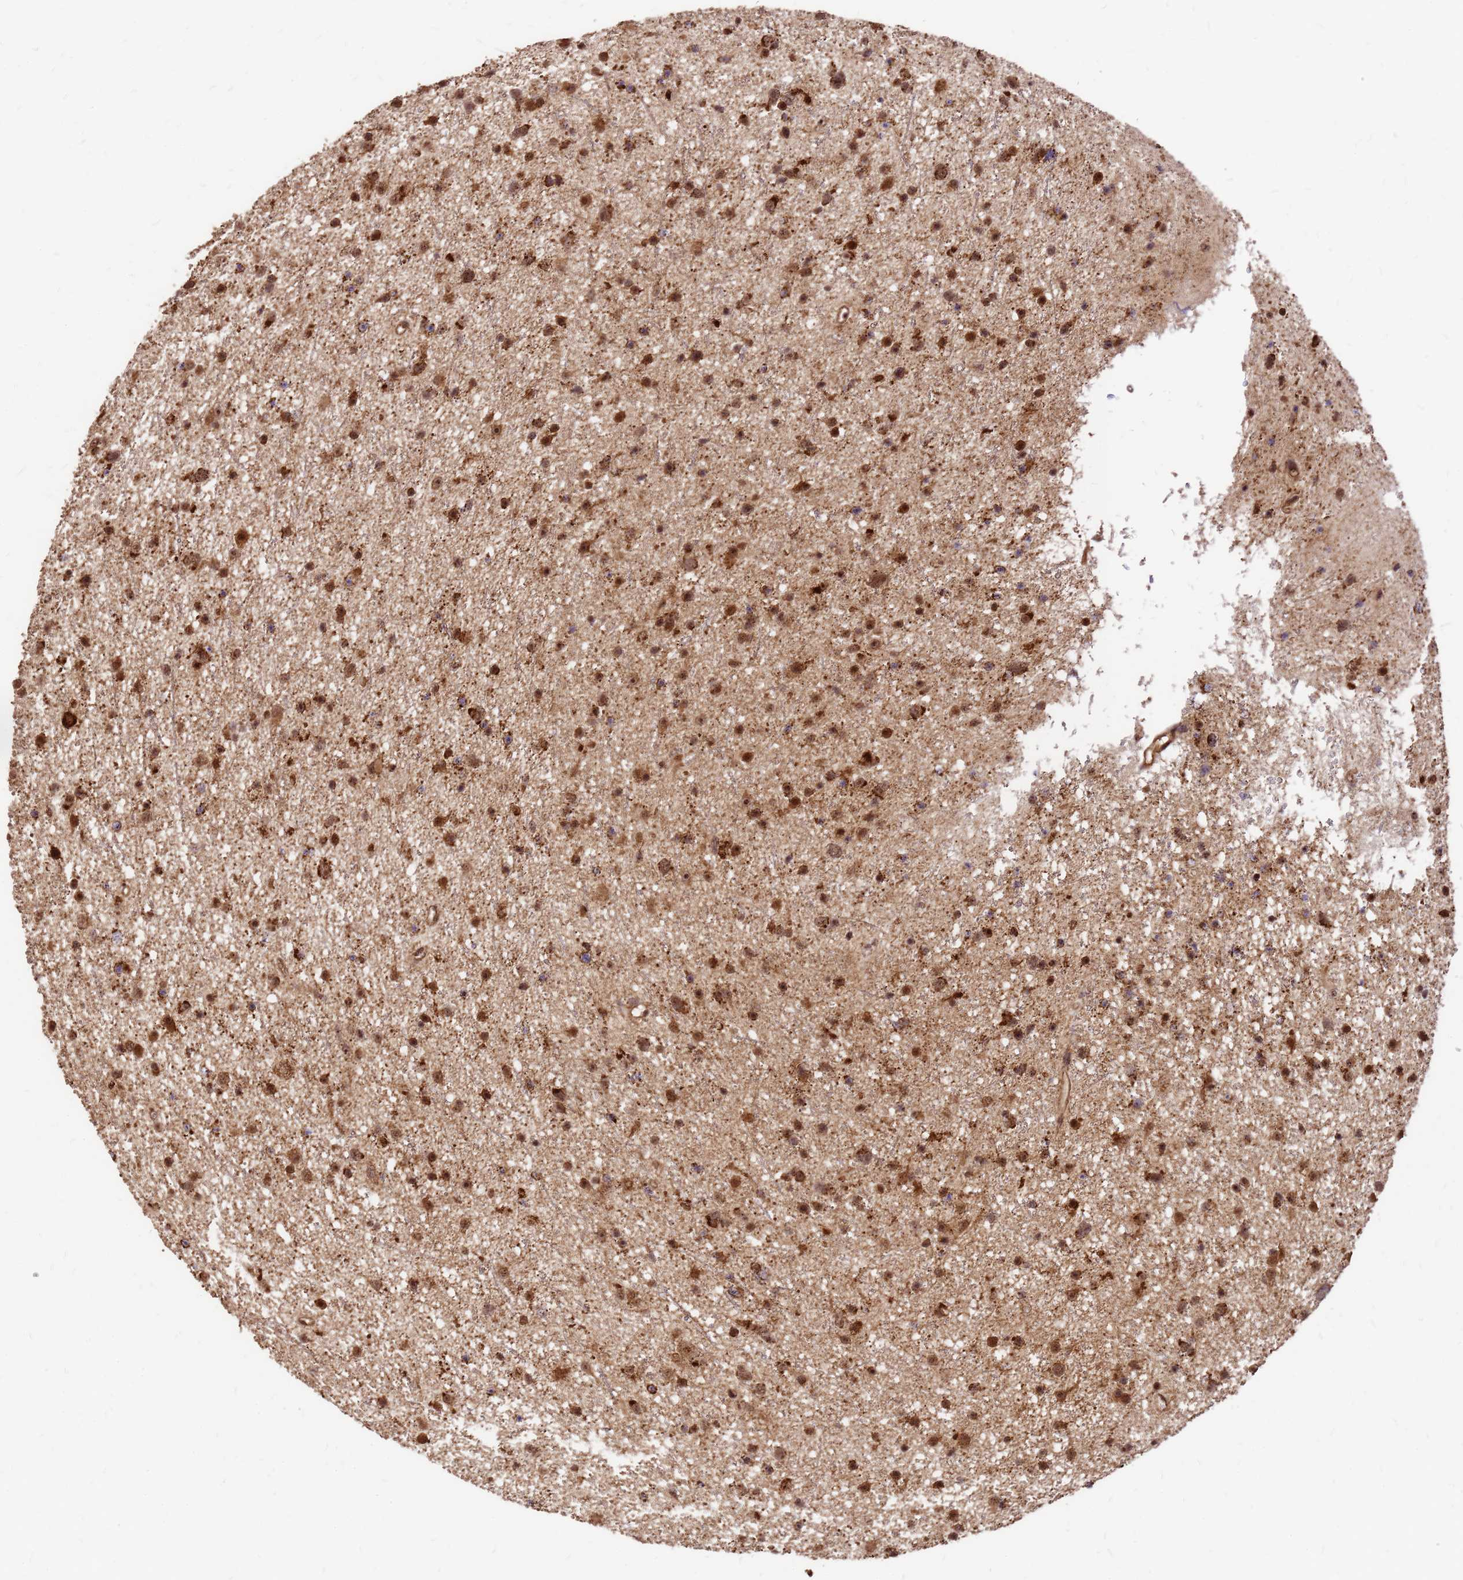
{"staining": {"intensity": "strong", "quantity": ">75%", "location": "cytoplasmic/membranous,nuclear"}, "tissue": "glioma", "cell_type": "Tumor cells", "image_type": "cancer", "snomed": [{"axis": "morphology", "description": "Glioma, malignant, Low grade"}, {"axis": "topography", "description": "Cerebral cortex"}], "caption": "Tumor cells display high levels of strong cytoplasmic/membranous and nuclear expression in about >75% of cells in malignant glioma (low-grade).", "gene": "GPATCH8", "patient": {"sex": "female", "age": 39}}